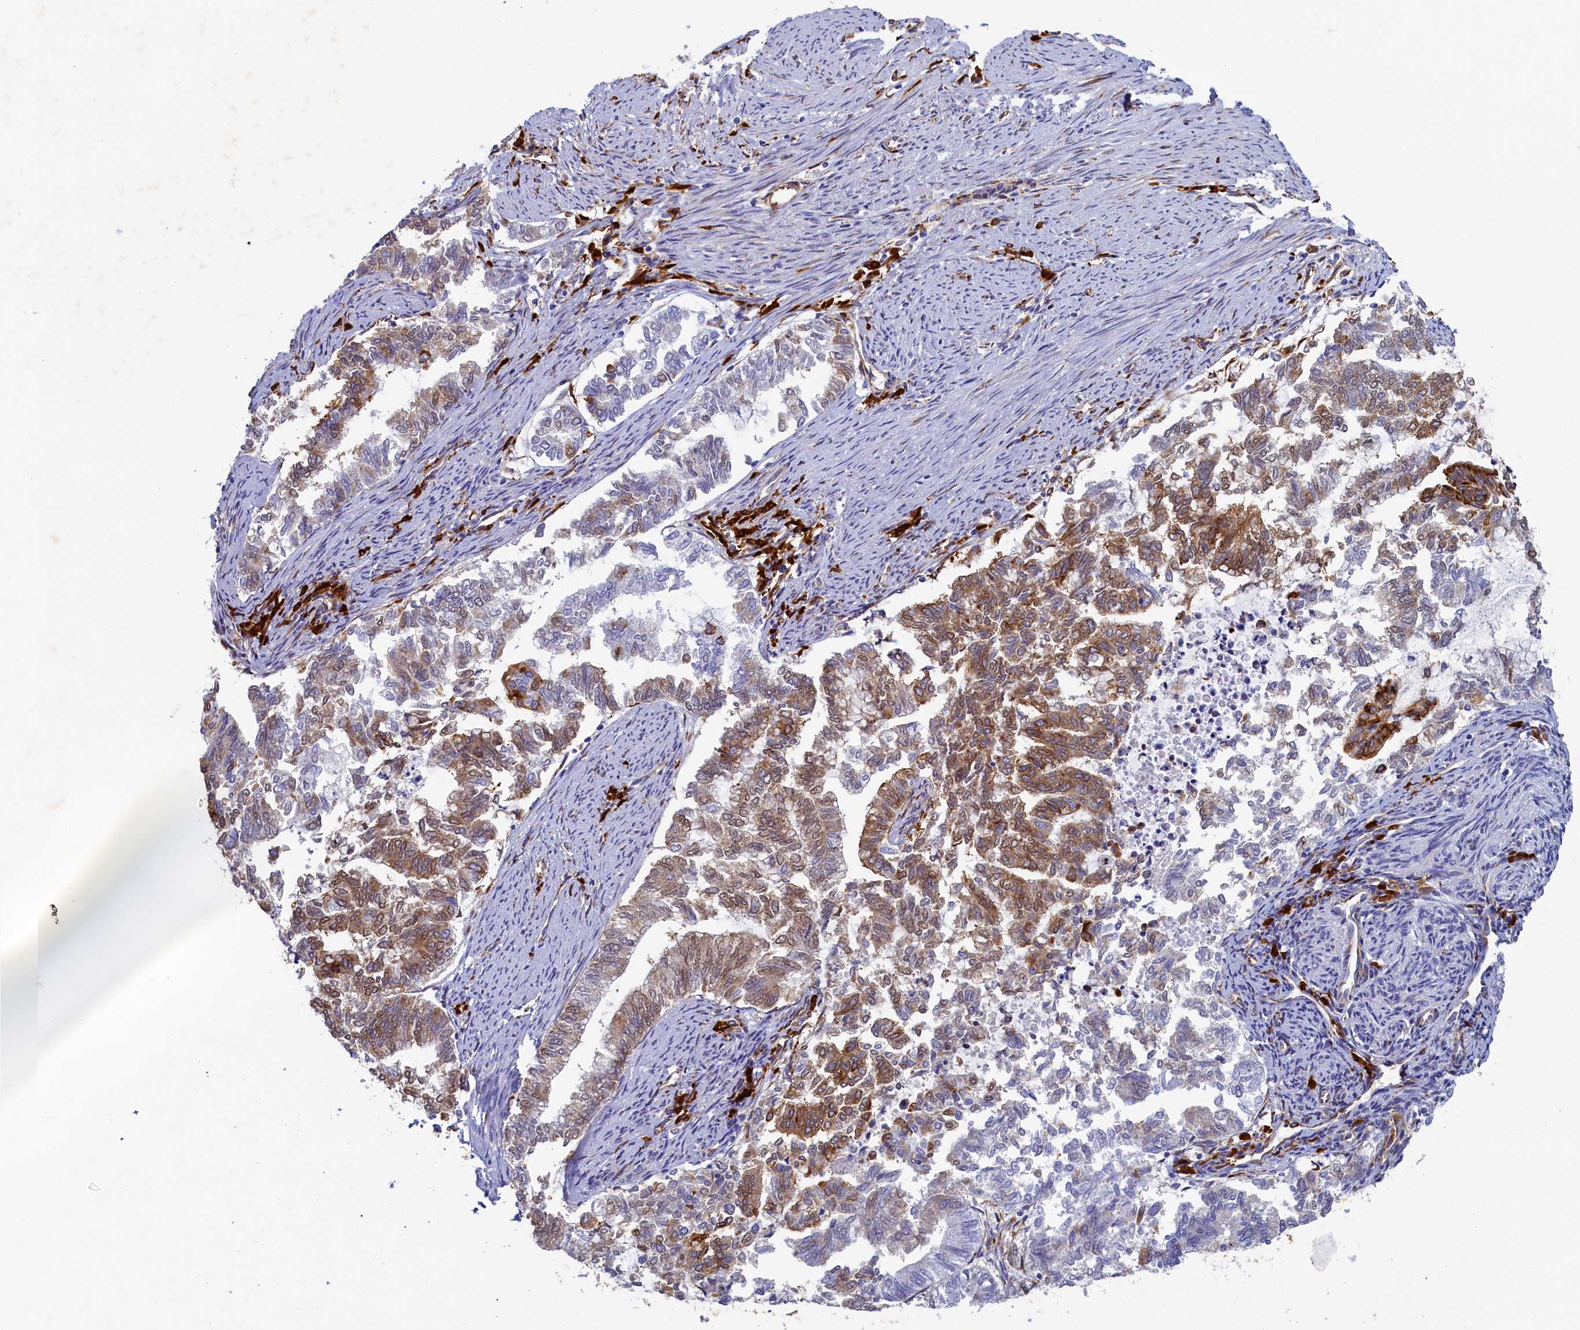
{"staining": {"intensity": "moderate", "quantity": "25%-75%", "location": "cytoplasmic/membranous"}, "tissue": "endometrial cancer", "cell_type": "Tumor cells", "image_type": "cancer", "snomed": [{"axis": "morphology", "description": "Adenocarcinoma, NOS"}, {"axis": "topography", "description": "Endometrium"}], "caption": "A brown stain labels moderate cytoplasmic/membranous expression of a protein in endometrial cancer (adenocarcinoma) tumor cells.", "gene": "TMEM18", "patient": {"sex": "female", "age": 79}}